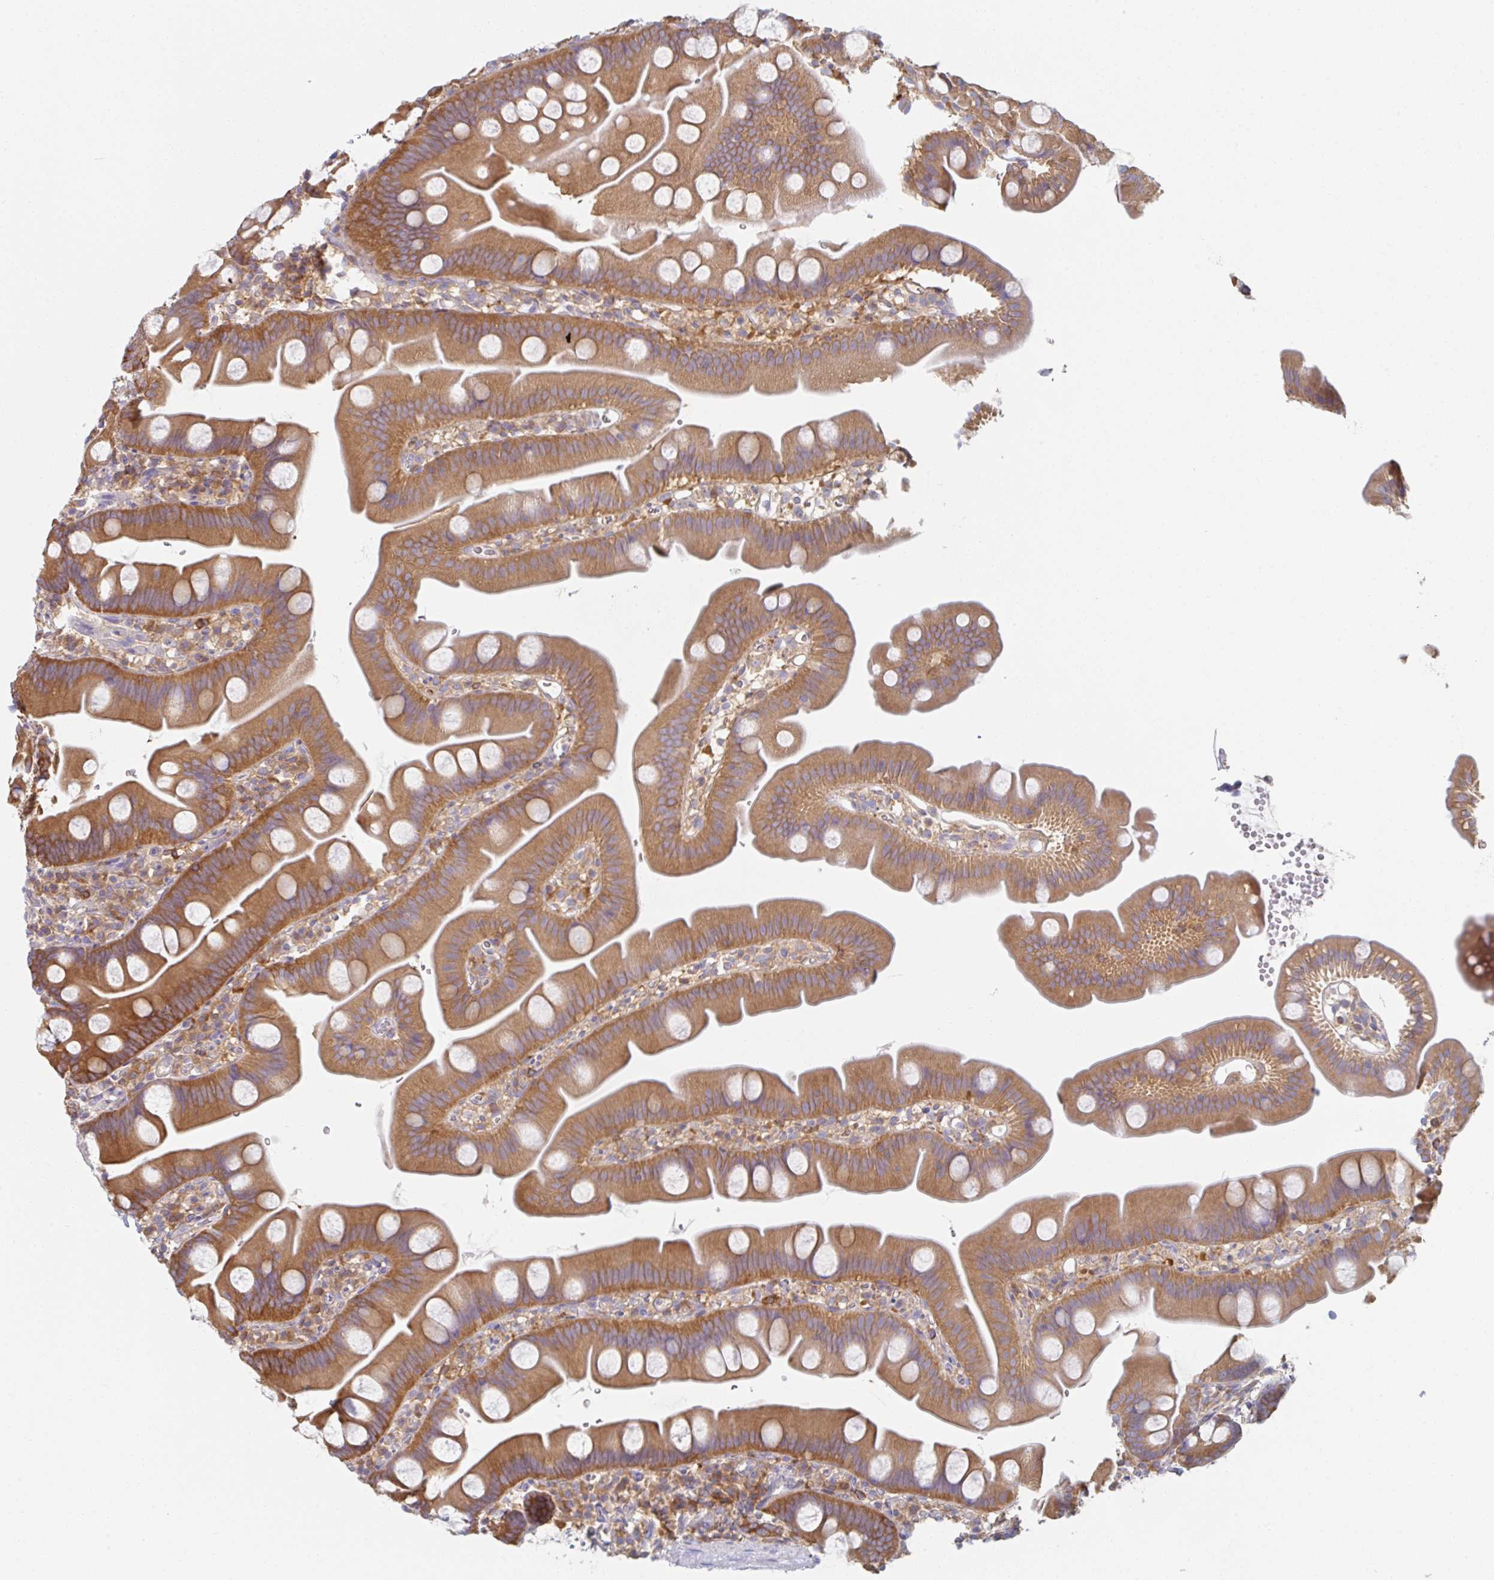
{"staining": {"intensity": "moderate", "quantity": ">75%", "location": "cytoplasmic/membranous"}, "tissue": "small intestine", "cell_type": "Glandular cells", "image_type": "normal", "snomed": [{"axis": "morphology", "description": "Normal tissue, NOS"}, {"axis": "topography", "description": "Small intestine"}], "caption": "Unremarkable small intestine was stained to show a protein in brown. There is medium levels of moderate cytoplasmic/membranous positivity in about >75% of glandular cells. The staining is performed using DAB brown chromogen to label protein expression. The nuclei are counter-stained blue using hematoxylin.", "gene": "AMPD2", "patient": {"sex": "female", "age": 68}}